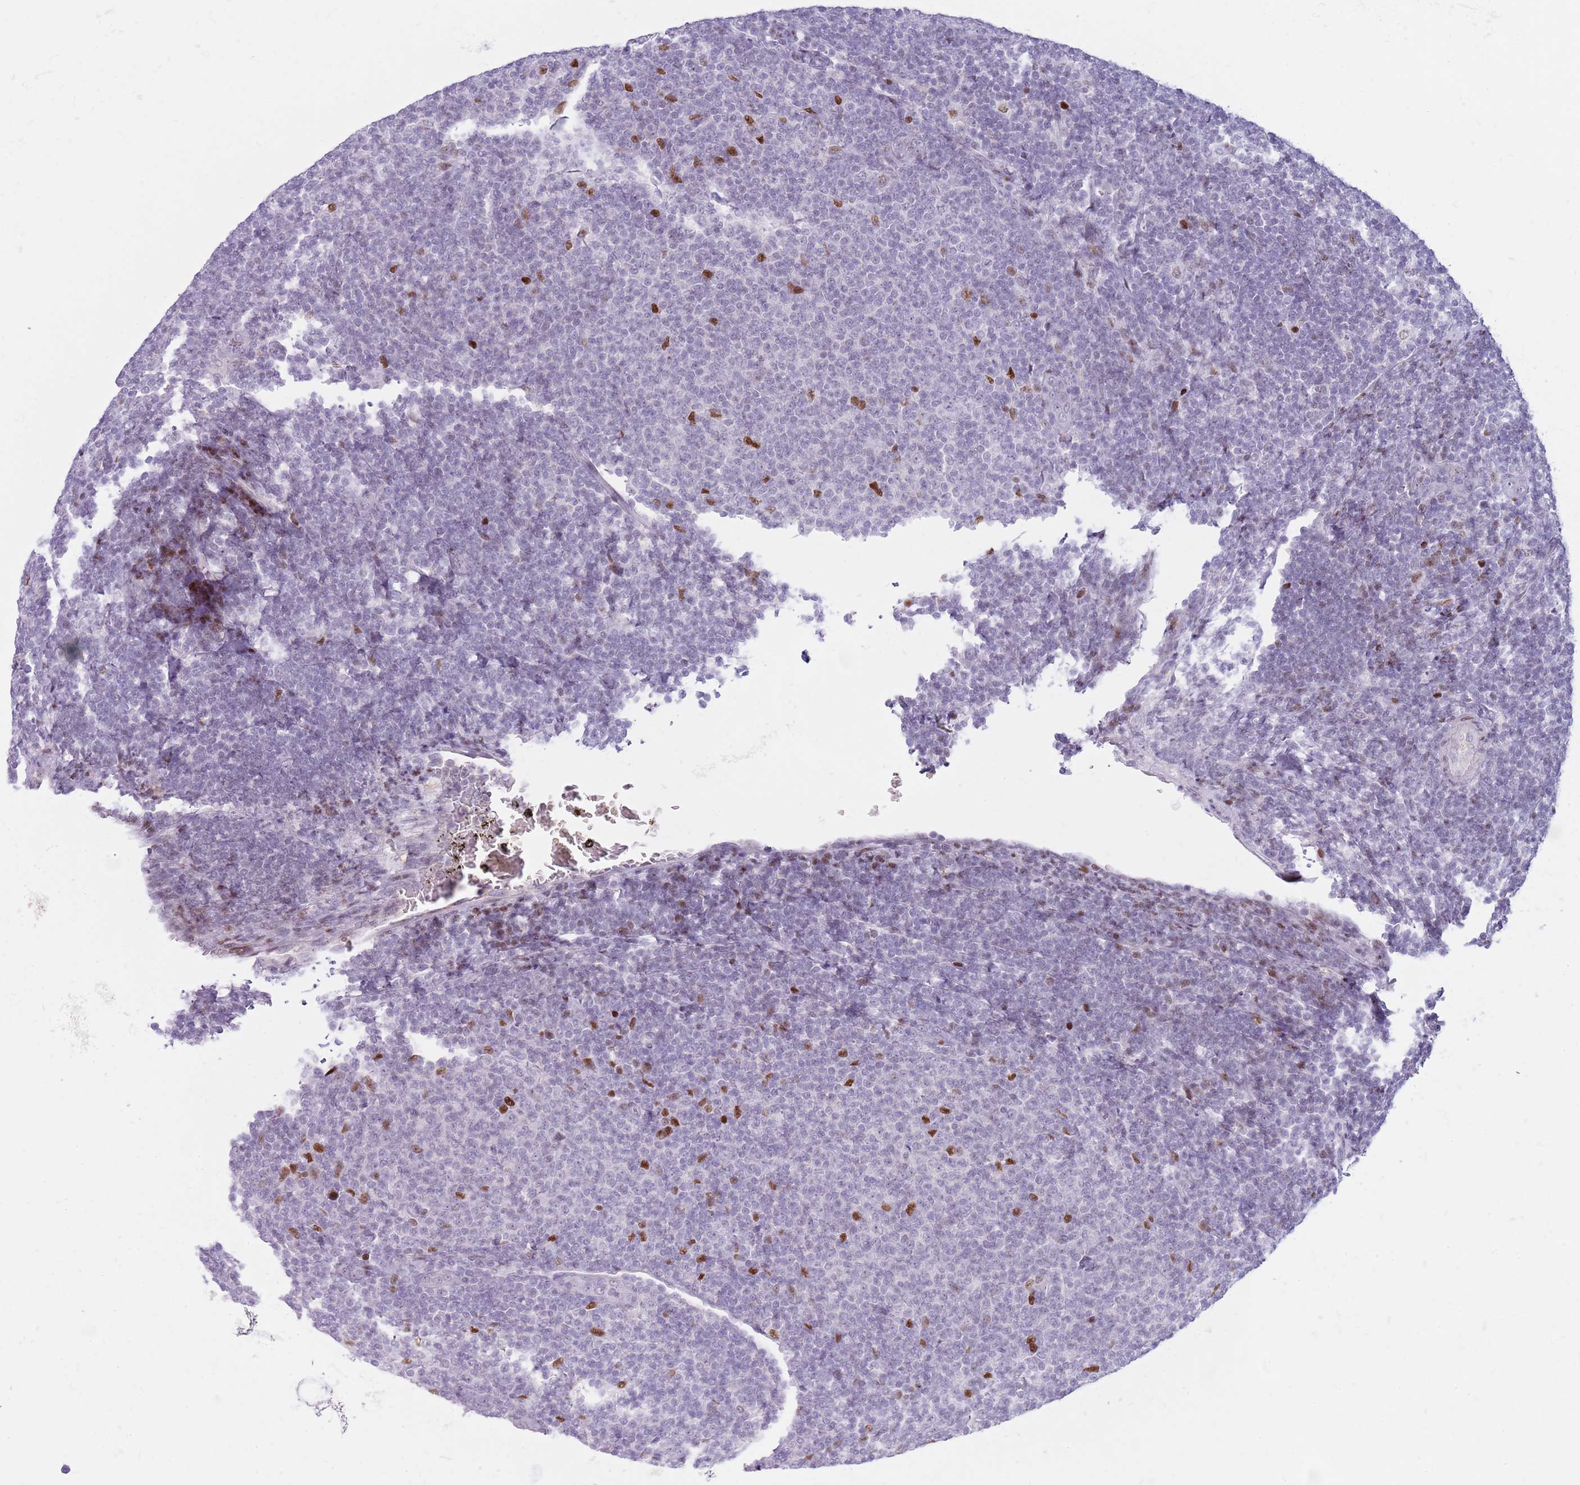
{"staining": {"intensity": "strong", "quantity": "<25%", "location": "nuclear"}, "tissue": "lymphoma", "cell_type": "Tumor cells", "image_type": "cancer", "snomed": [{"axis": "morphology", "description": "Malignant lymphoma, non-Hodgkin's type, Low grade"}, {"axis": "topography", "description": "Lymph node"}], "caption": "Immunohistochemical staining of human malignant lymphoma, non-Hodgkin's type (low-grade) demonstrates strong nuclear protein staining in about <25% of tumor cells.", "gene": "MFSD10", "patient": {"sex": "male", "age": 66}}